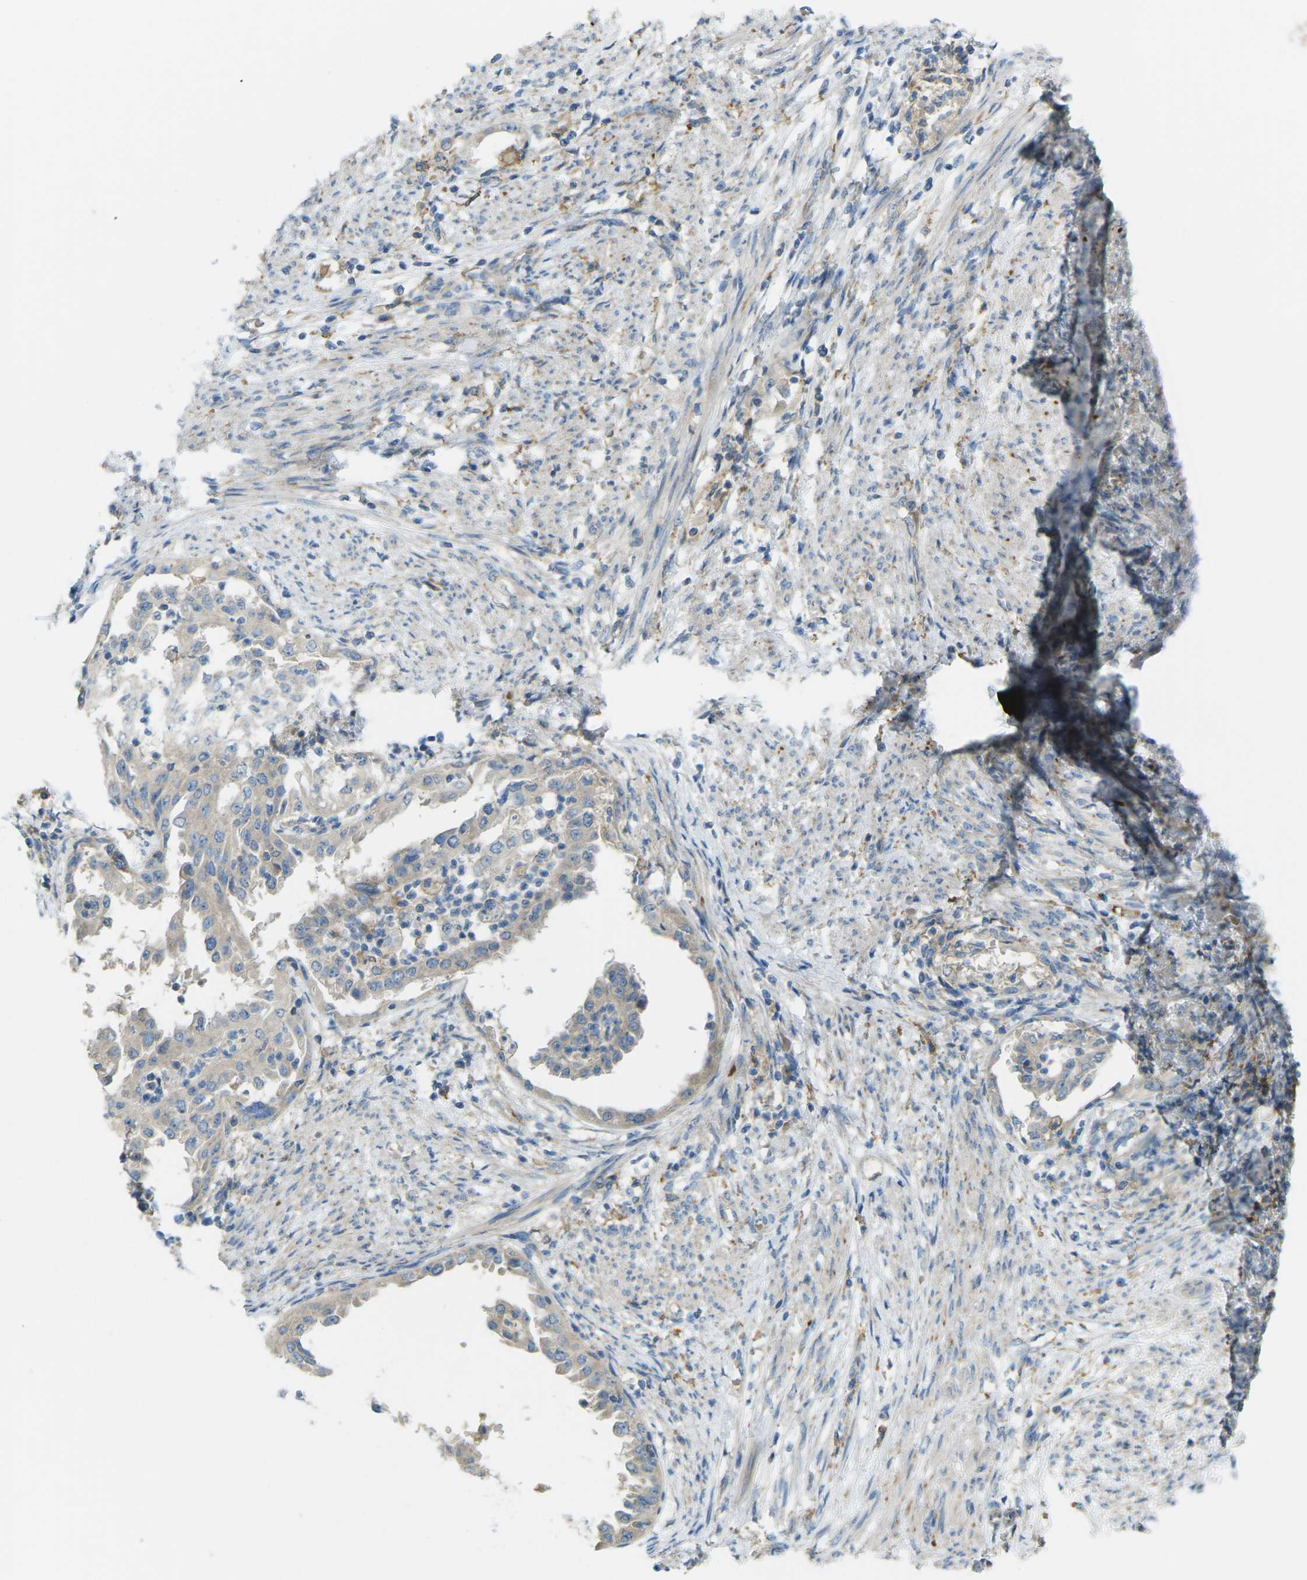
{"staining": {"intensity": "weak", "quantity": "25%-75%", "location": "cytoplasmic/membranous"}, "tissue": "endometrial cancer", "cell_type": "Tumor cells", "image_type": "cancer", "snomed": [{"axis": "morphology", "description": "Adenocarcinoma, NOS"}, {"axis": "topography", "description": "Endometrium"}], "caption": "Protein expression analysis of human endometrial cancer reveals weak cytoplasmic/membranous staining in approximately 25%-75% of tumor cells.", "gene": "MYLK4", "patient": {"sex": "female", "age": 85}}